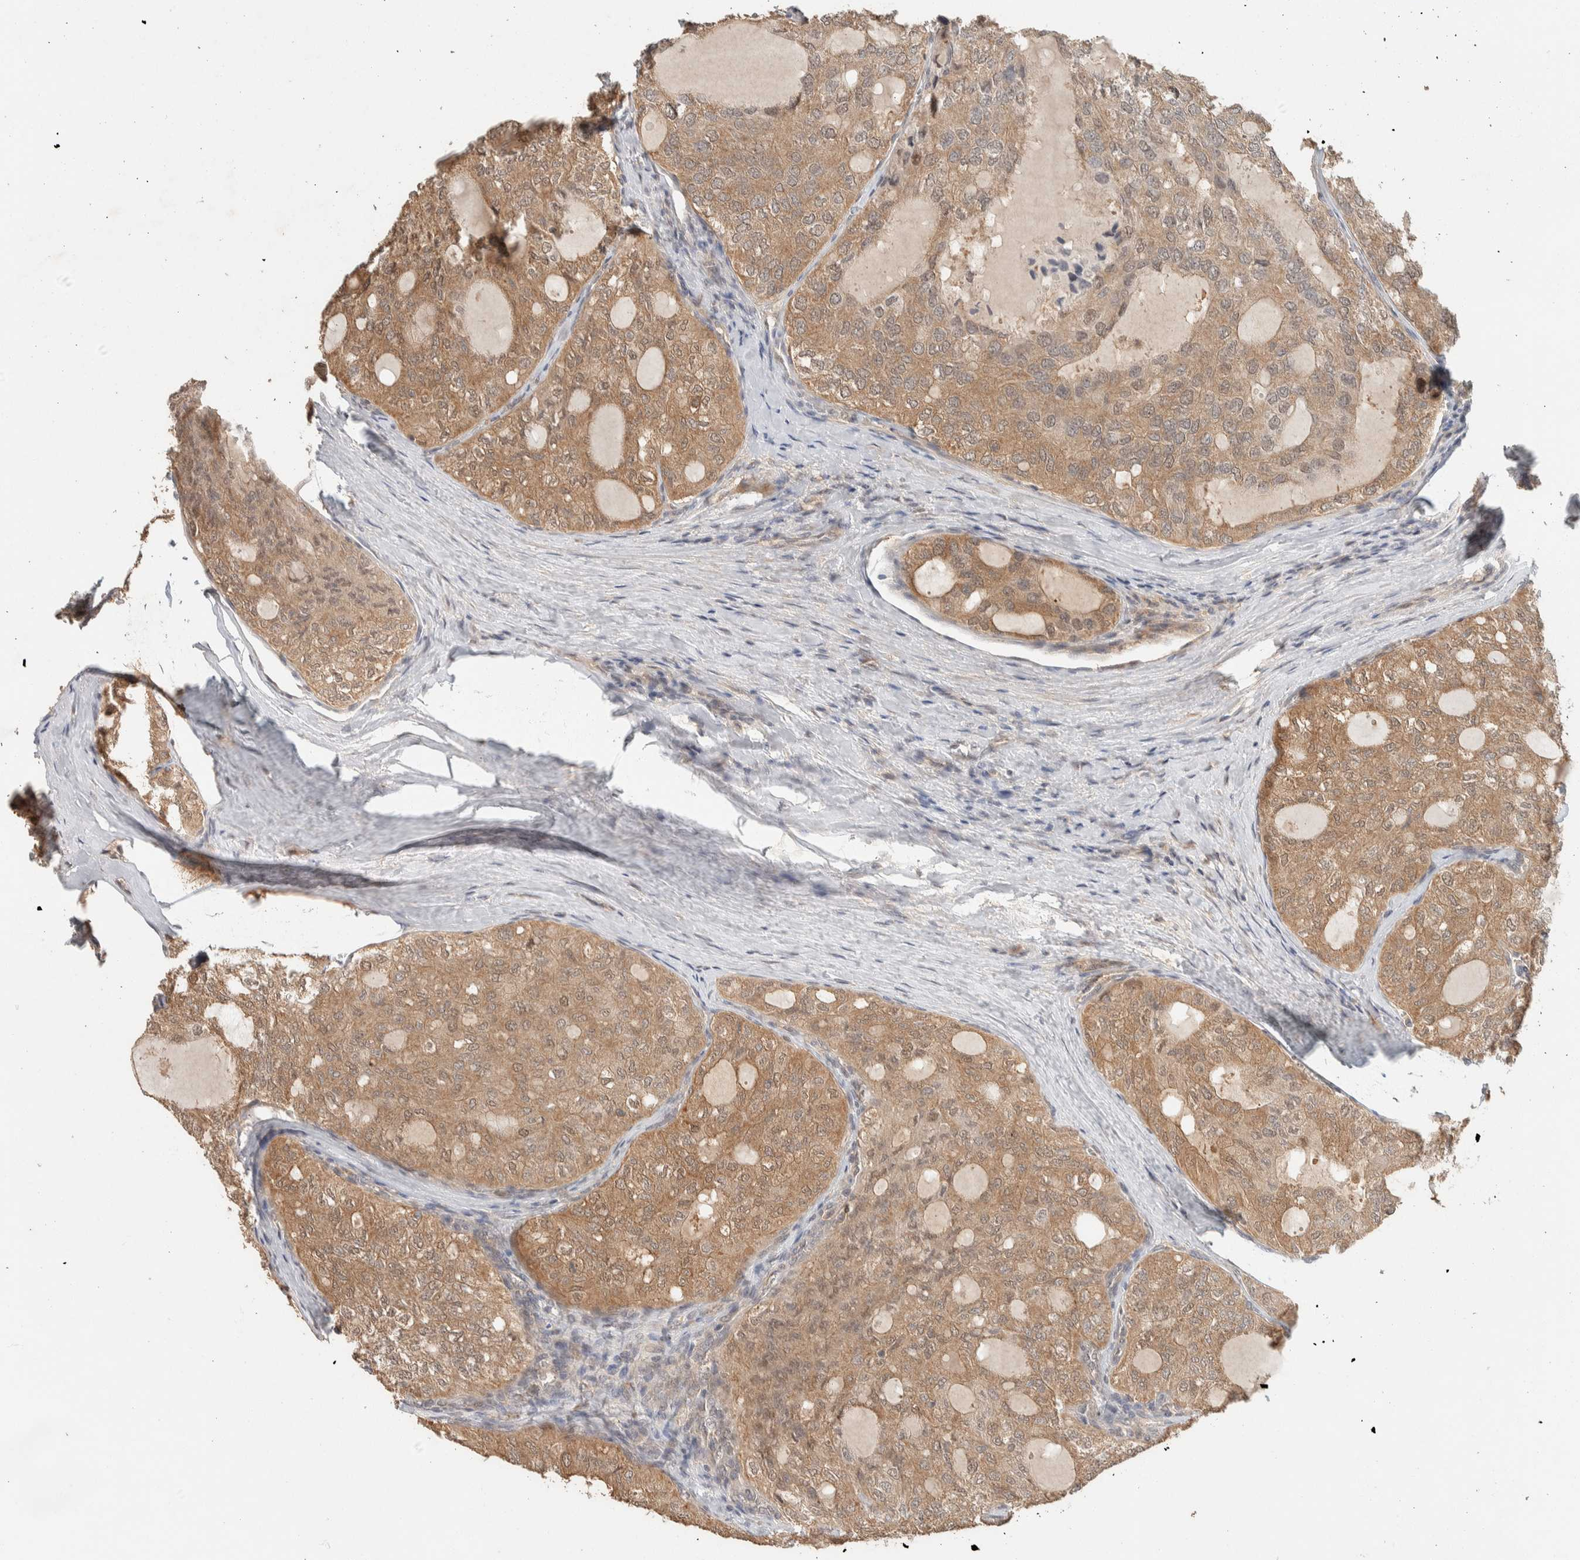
{"staining": {"intensity": "moderate", "quantity": ">75%", "location": "cytoplasmic/membranous,nuclear"}, "tissue": "thyroid cancer", "cell_type": "Tumor cells", "image_type": "cancer", "snomed": [{"axis": "morphology", "description": "Follicular adenoma carcinoma, NOS"}, {"axis": "topography", "description": "Thyroid gland"}], "caption": "Immunohistochemistry (IHC) of thyroid follicular adenoma carcinoma reveals medium levels of moderate cytoplasmic/membranous and nuclear staining in about >75% of tumor cells.", "gene": "ZNF567", "patient": {"sex": "male", "age": 75}}